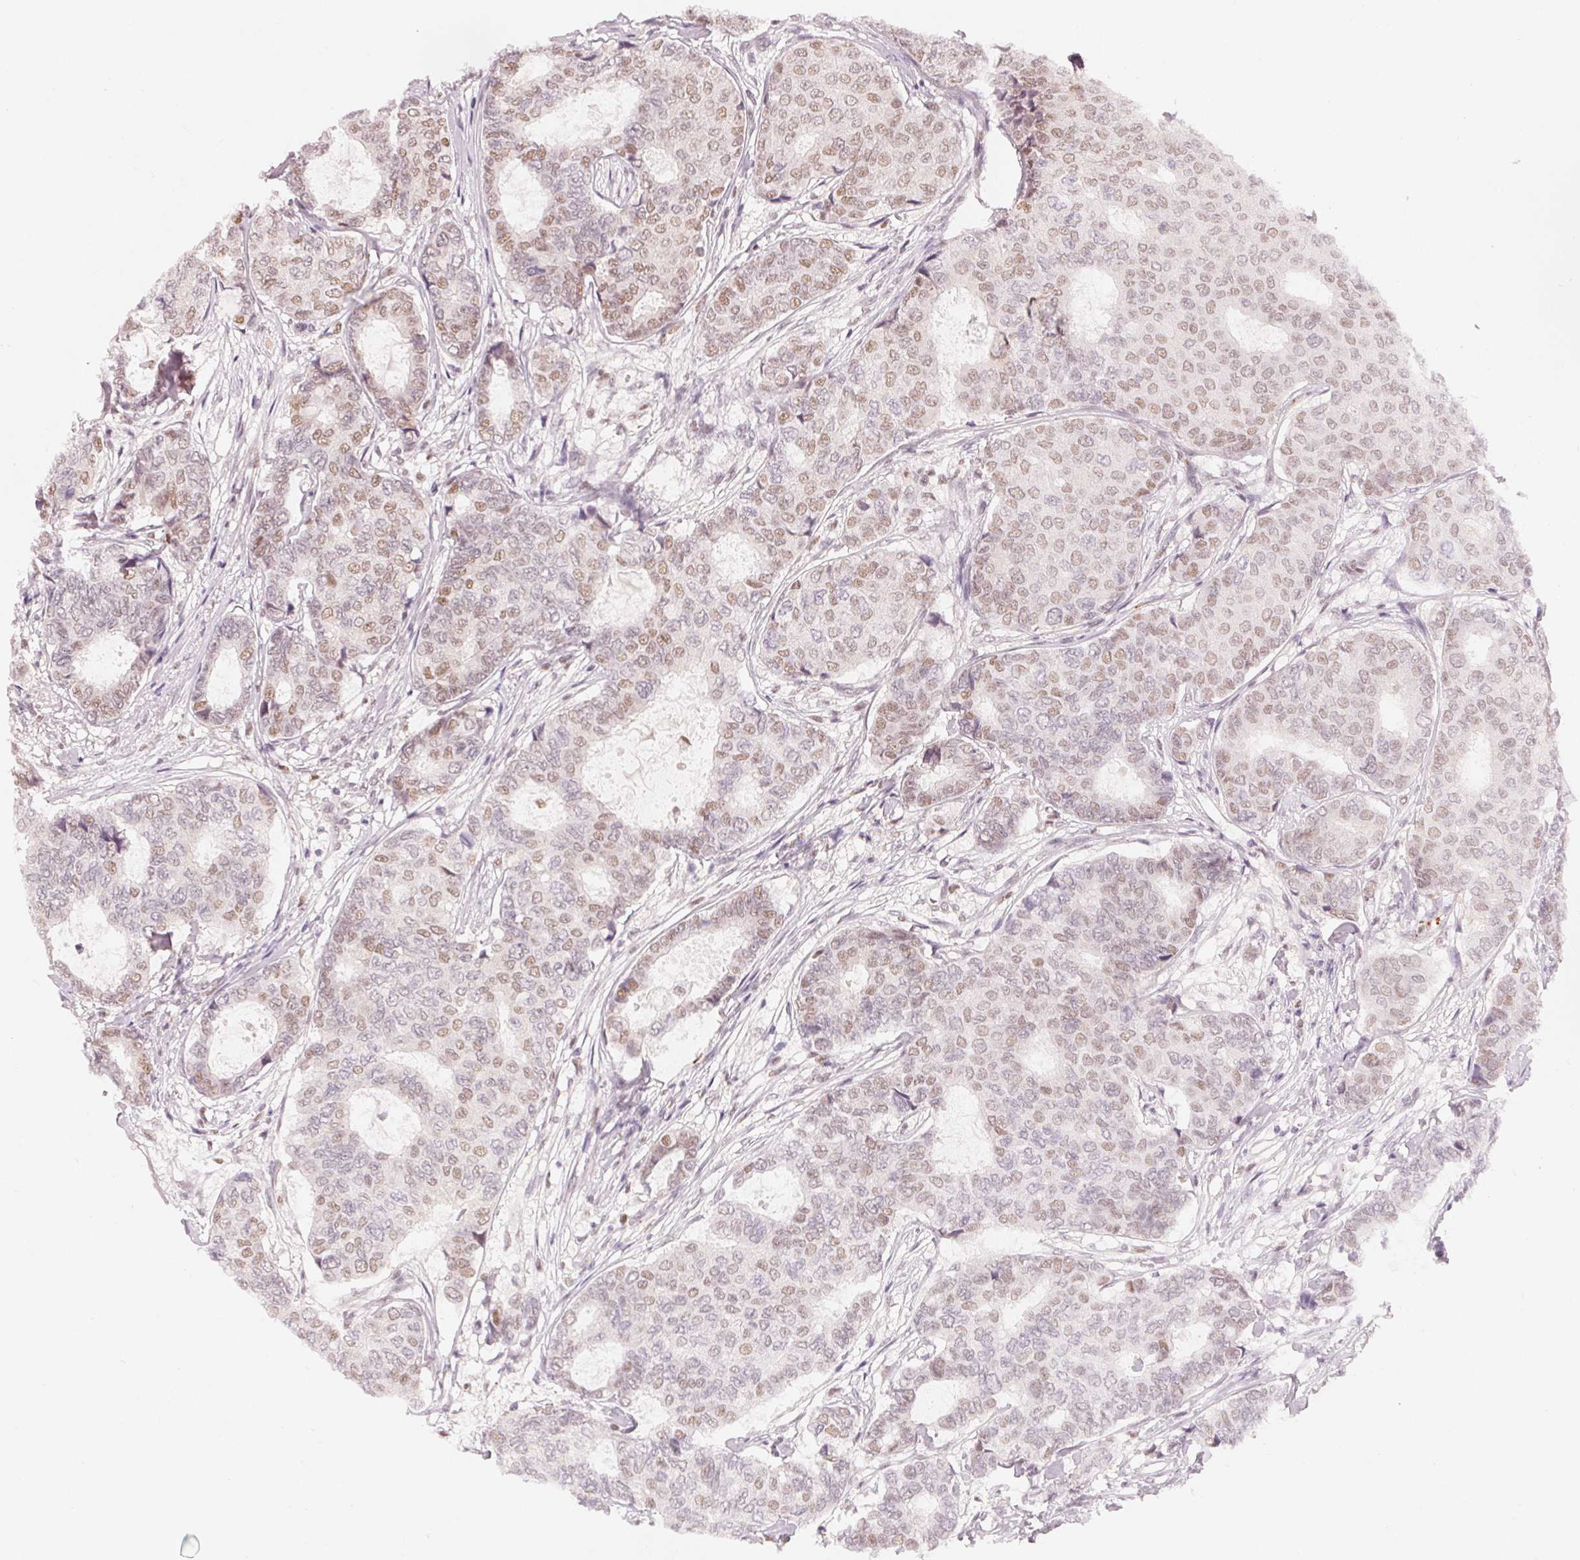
{"staining": {"intensity": "moderate", "quantity": "25%-75%", "location": "nuclear"}, "tissue": "breast cancer", "cell_type": "Tumor cells", "image_type": "cancer", "snomed": [{"axis": "morphology", "description": "Duct carcinoma"}, {"axis": "topography", "description": "Breast"}], "caption": "Protein staining shows moderate nuclear positivity in approximately 25%-75% of tumor cells in breast cancer.", "gene": "ARHGAP22", "patient": {"sex": "female", "age": 75}}